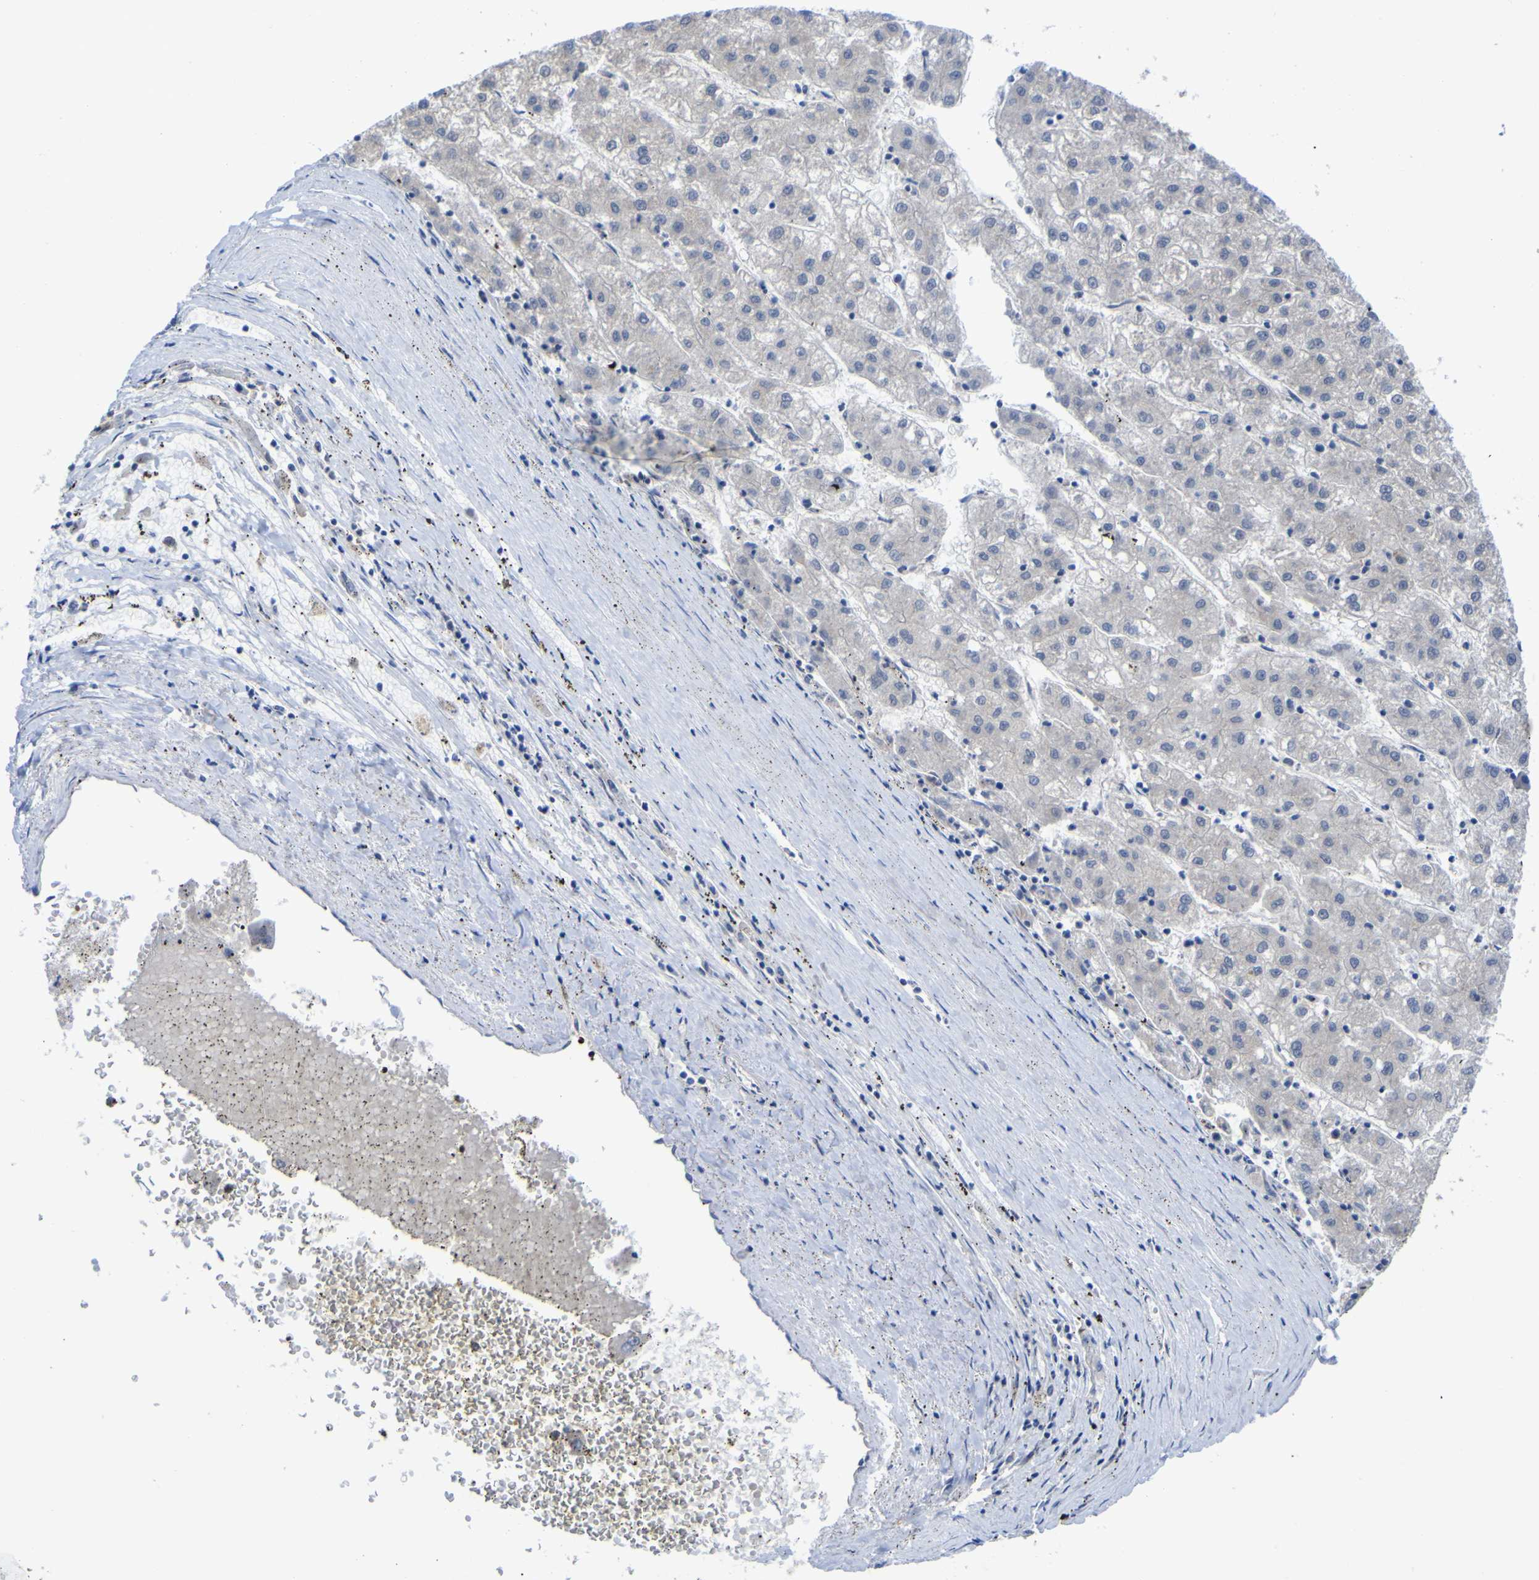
{"staining": {"intensity": "negative", "quantity": "none", "location": "none"}, "tissue": "liver cancer", "cell_type": "Tumor cells", "image_type": "cancer", "snomed": [{"axis": "morphology", "description": "Carcinoma, Hepatocellular, NOS"}, {"axis": "topography", "description": "Liver"}], "caption": "A photomicrograph of liver cancer (hepatocellular carcinoma) stained for a protein demonstrates no brown staining in tumor cells. (Immunohistochemistry (ihc), brightfield microscopy, high magnification).", "gene": "TNFRSF11A", "patient": {"sex": "male", "age": 72}}